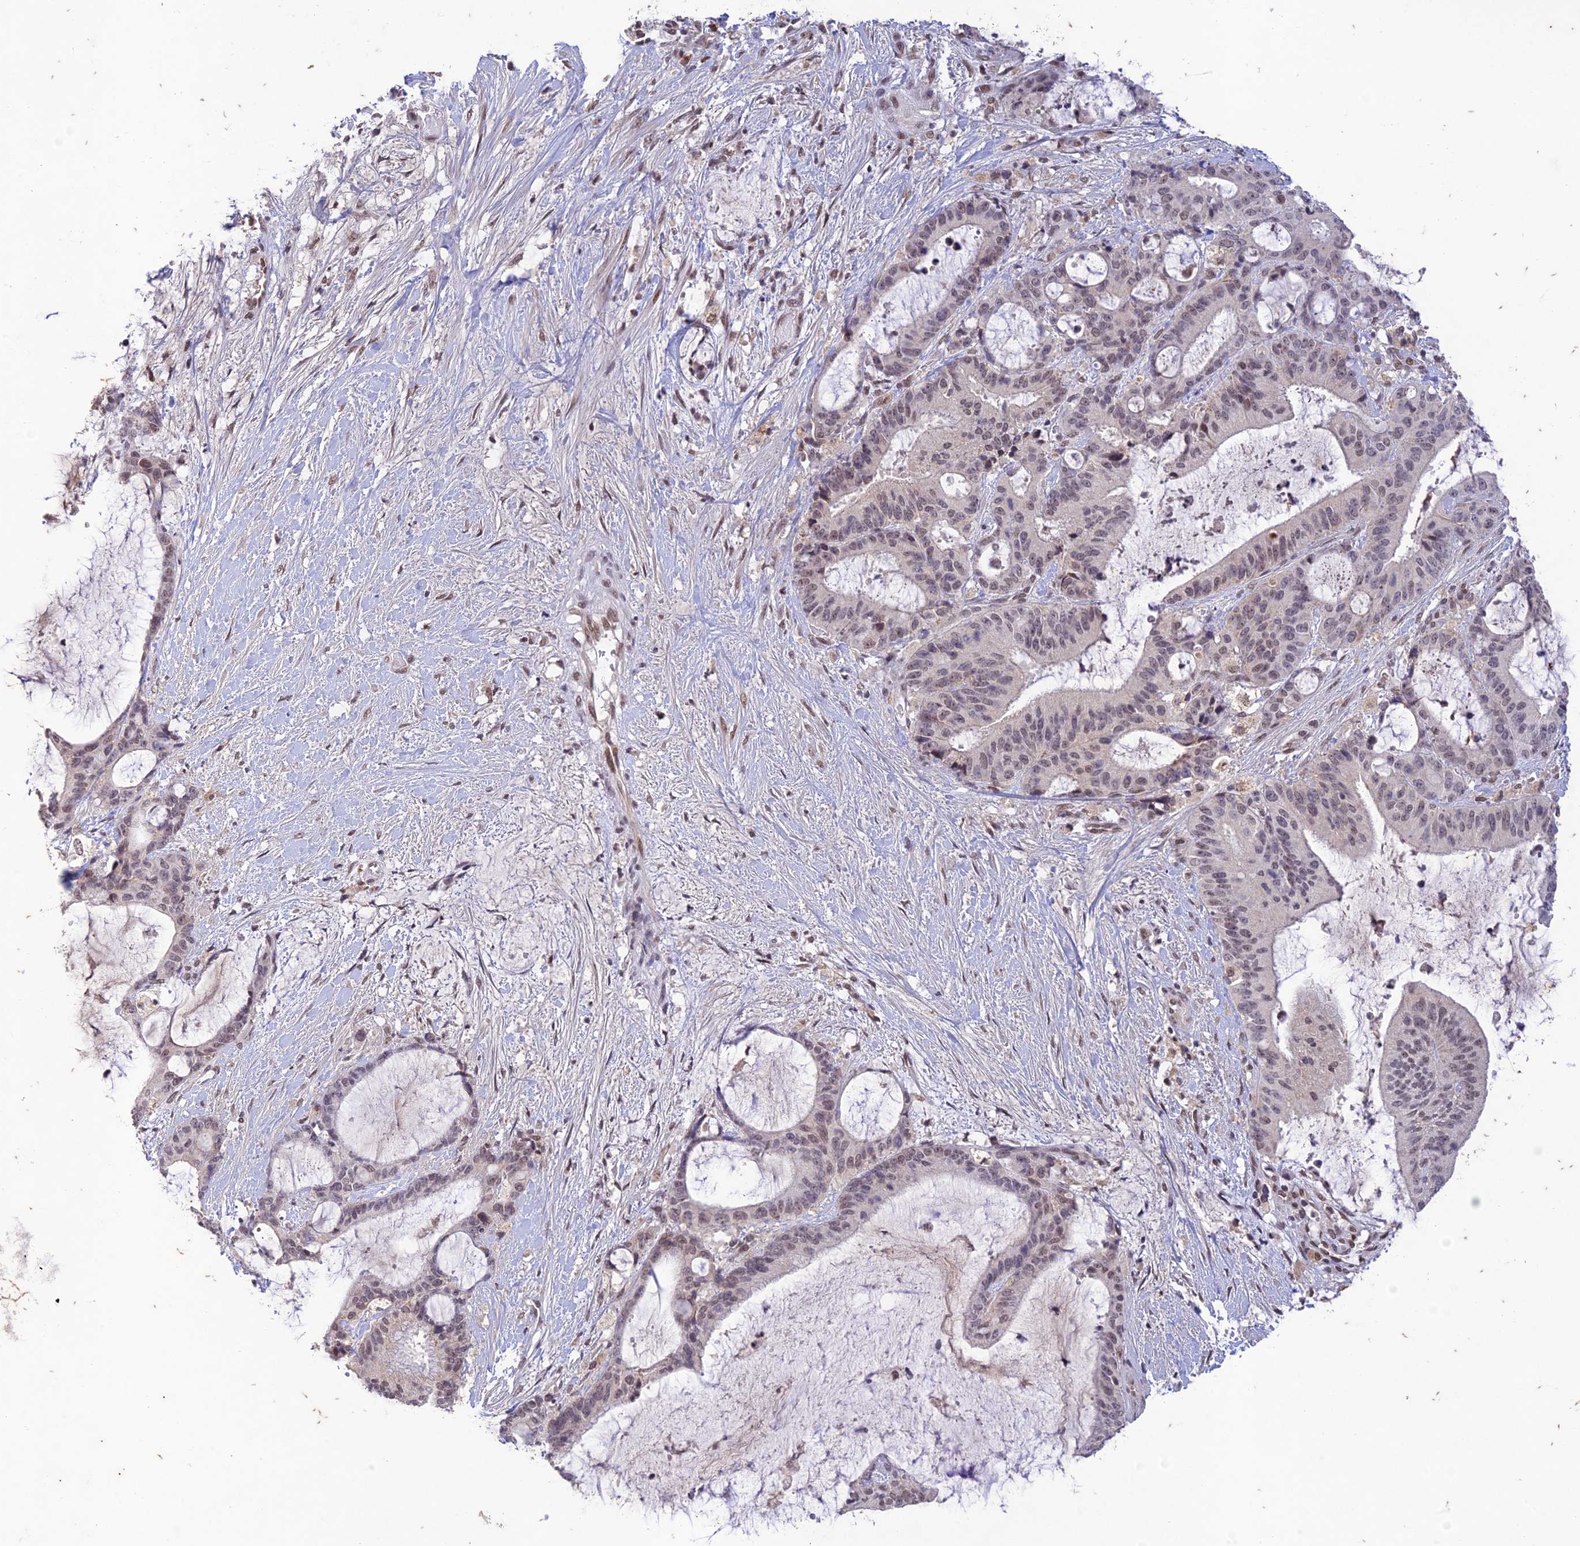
{"staining": {"intensity": "weak", "quantity": ">75%", "location": "nuclear"}, "tissue": "liver cancer", "cell_type": "Tumor cells", "image_type": "cancer", "snomed": [{"axis": "morphology", "description": "Normal tissue, NOS"}, {"axis": "morphology", "description": "Cholangiocarcinoma"}, {"axis": "topography", "description": "Liver"}, {"axis": "topography", "description": "Peripheral nerve tissue"}], "caption": "This is a histology image of immunohistochemistry (IHC) staining of liver cancer (cholangiocarcinoma), which shows weak expression in the nuclear of tumor cells.", "gene": "POP4", "patient": {"sex": "female", "age": 73}}